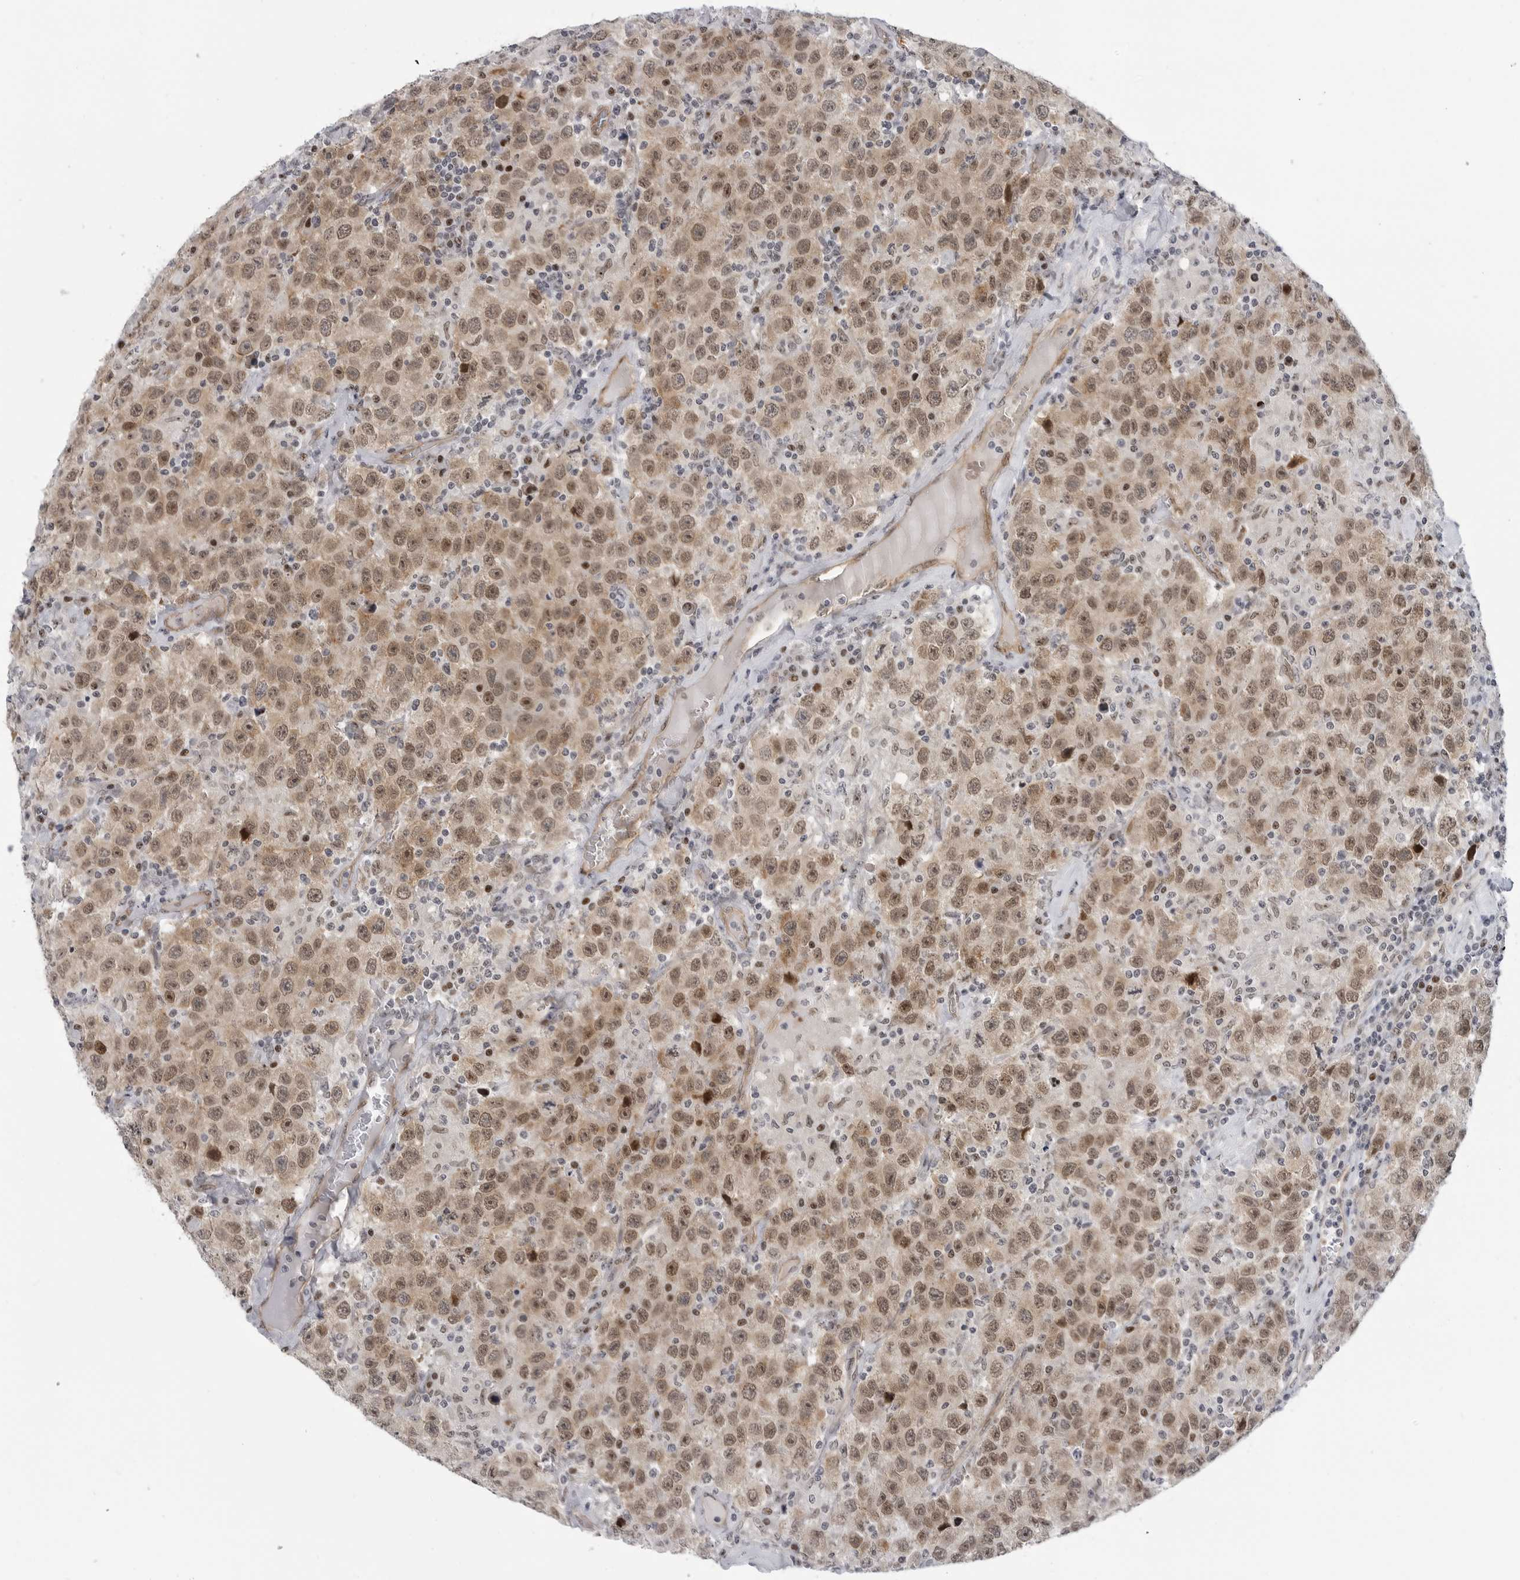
{"staining": {"intensity": "moderate", "quantity": ">75%", "location": "nuclear"}, "tissue": "testis cancer", "cell_type": "Tumor cells", "image_type": "cancer", "snomed": [{"axis": "morphology", "description": "Seminoma, NOS"}, {"axis": "topography", "description": "Testis"}], "caption": "Protein staining reveals moderate nuclear staining in approximately >75% of tumor cells in testis seminoma.", "gene": "CEP295NL", "patient": {"sex": "male", "age": 41}}